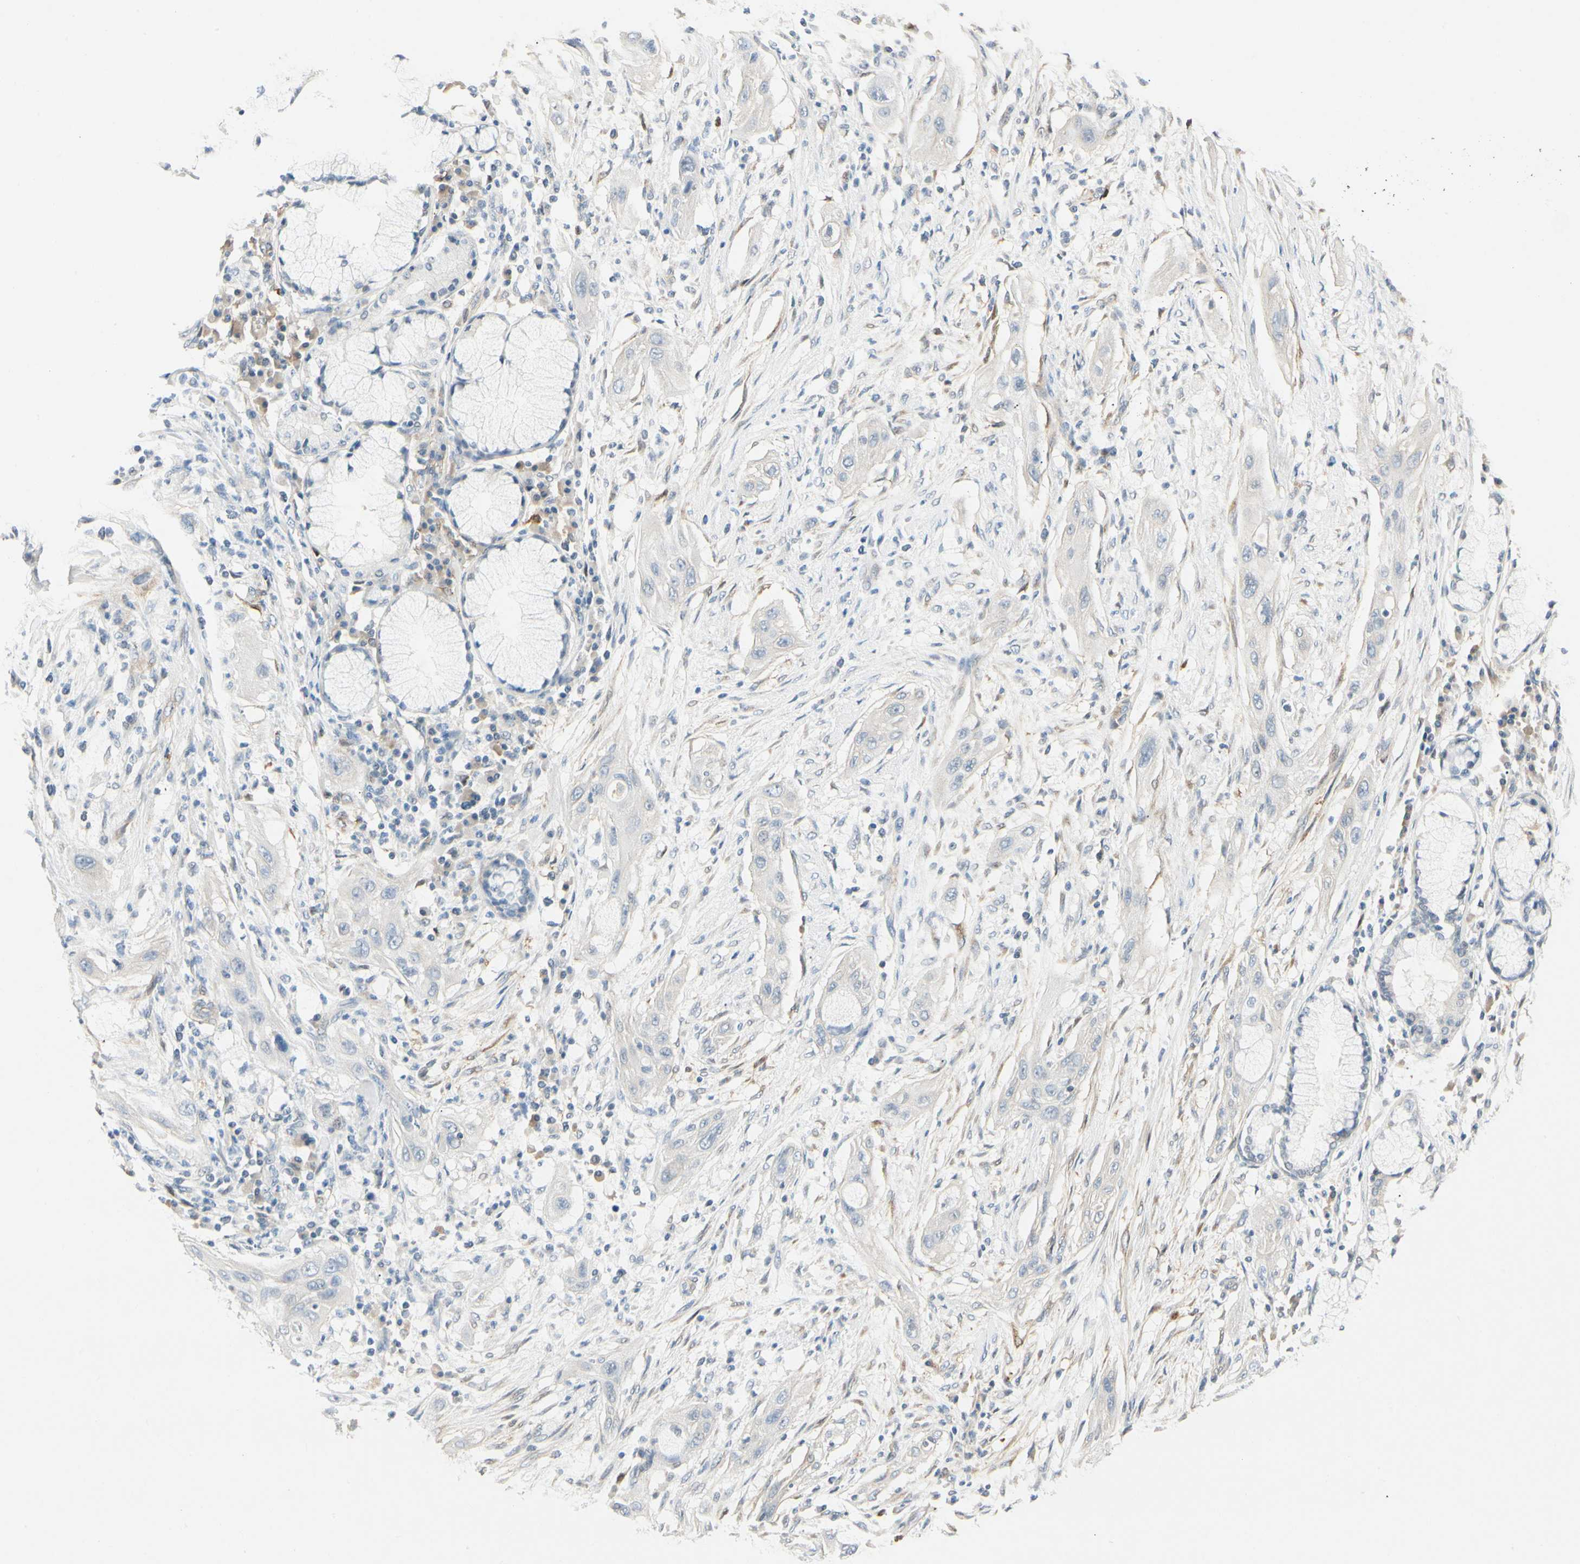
{"staining": {"intensity": "negative", "quantity": "none", "location": "none"}, "tissue": "lung cancer", "cell_type": "Tumor cells", "image_type": "cancer", "snomed": [{"axis": "morphology", "description": "Squamous cell carcinoma, NOS"}, {"axis": "topography", "description": "Lung"}], "caption": "This photomicrograph is of lung squamous cell carcinoma stained with IHC to label a protein in brown with the nuclei are counter-stained blue. There is no positivity in tumor cells.", "gene": "AMPH", "patient": {"sex": "female", "age": 47}}